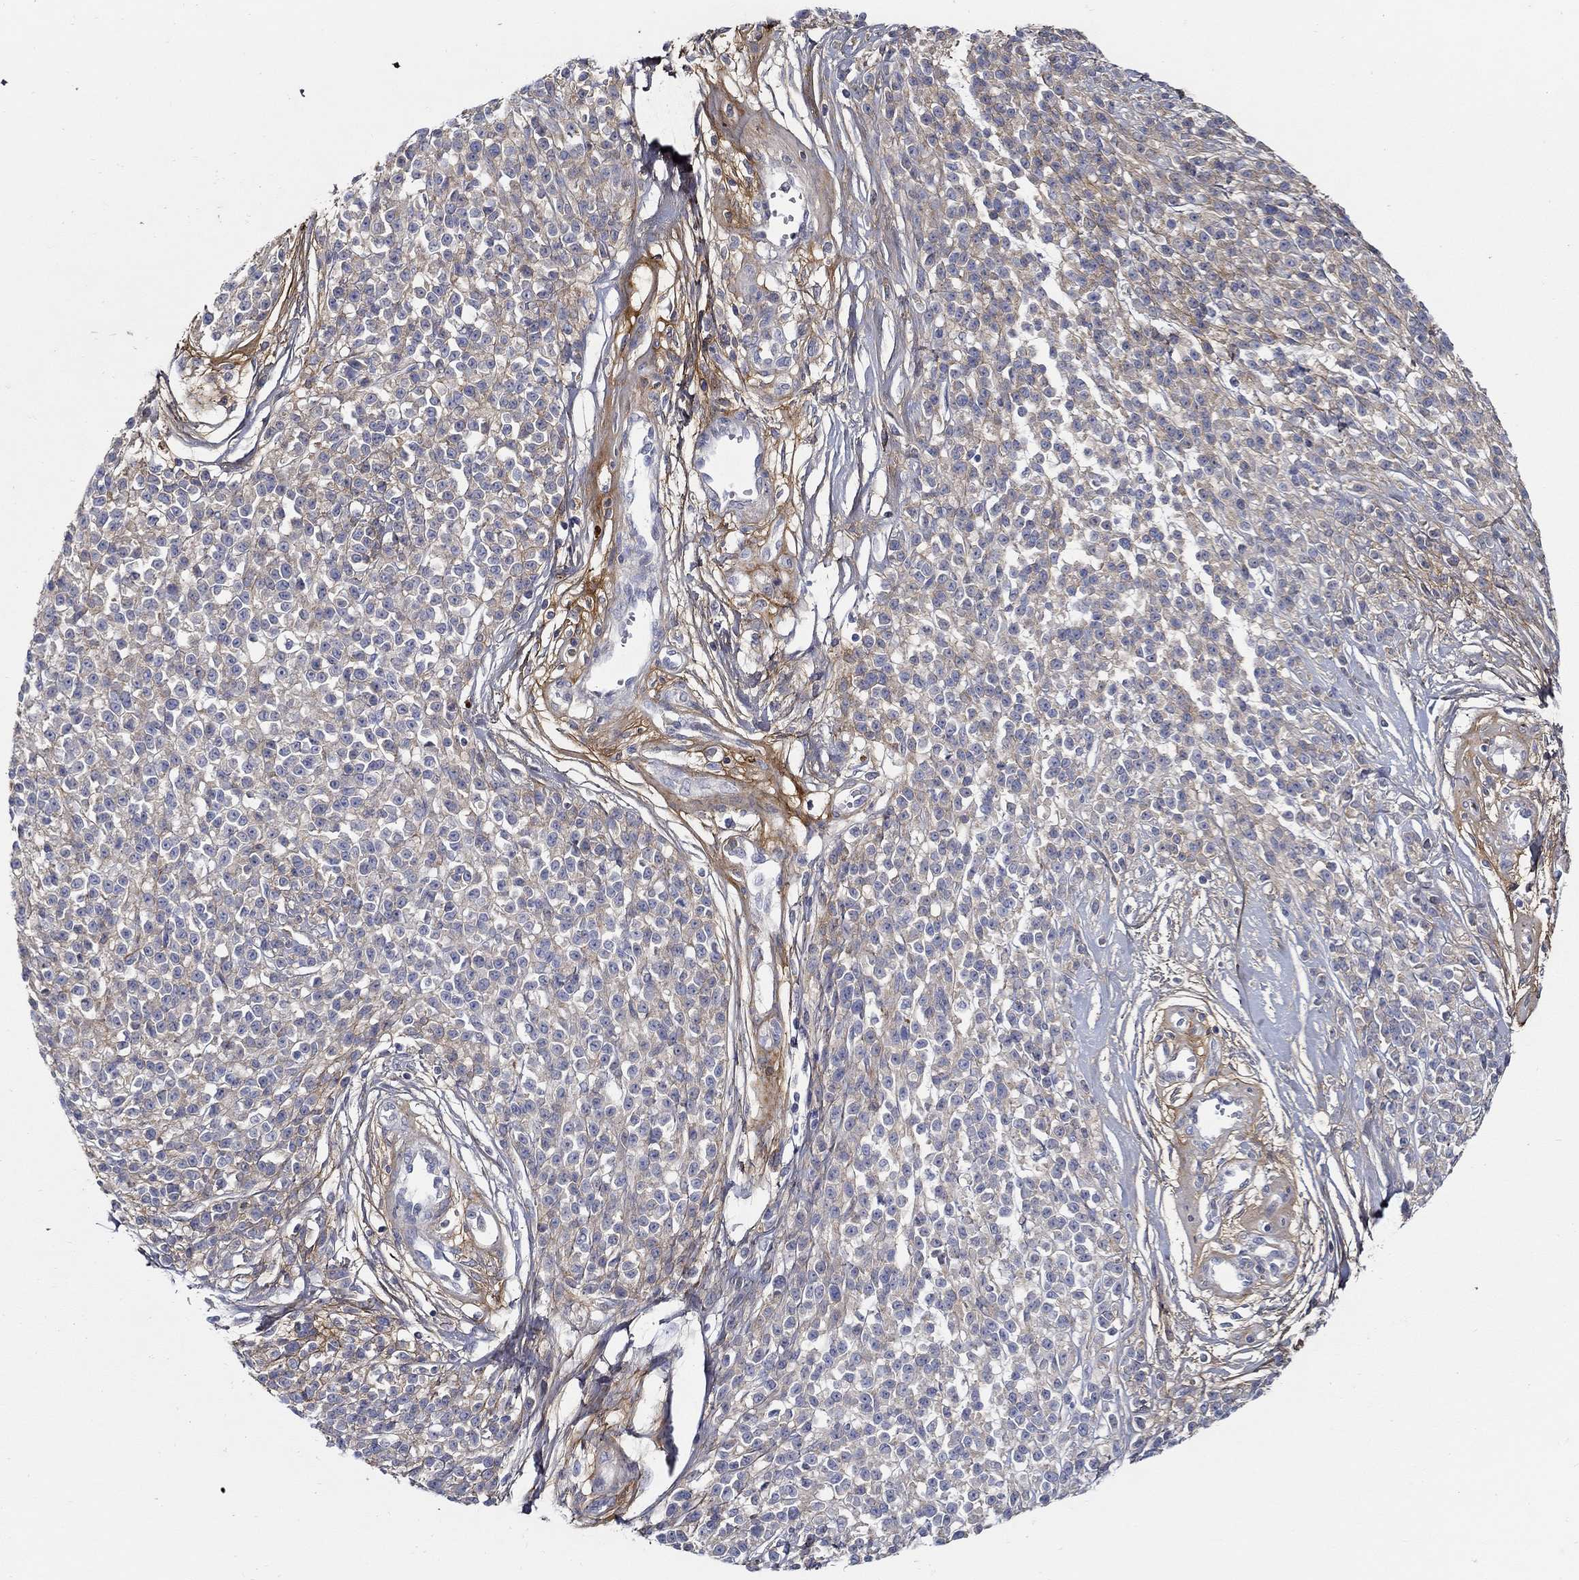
{"staining": {"intensity": "negative", "quantity": "none", "location": "none"}, "tissue": "melanoma", "cell_type": "Tumor cells", "image_type": "cancer", "snomed": [{"axis": "morphology", "description": "Malignant melanoma, NOS"}, {"axis": "topography", "description": "Skin"}, {"axis": "topography", "description": "Skin of trunk"}], "caption": "IHC of melanoma displays no positivity in tumor cells.", "gene": "TGFBI", "patient": {"sex": "male", "age": 74}}